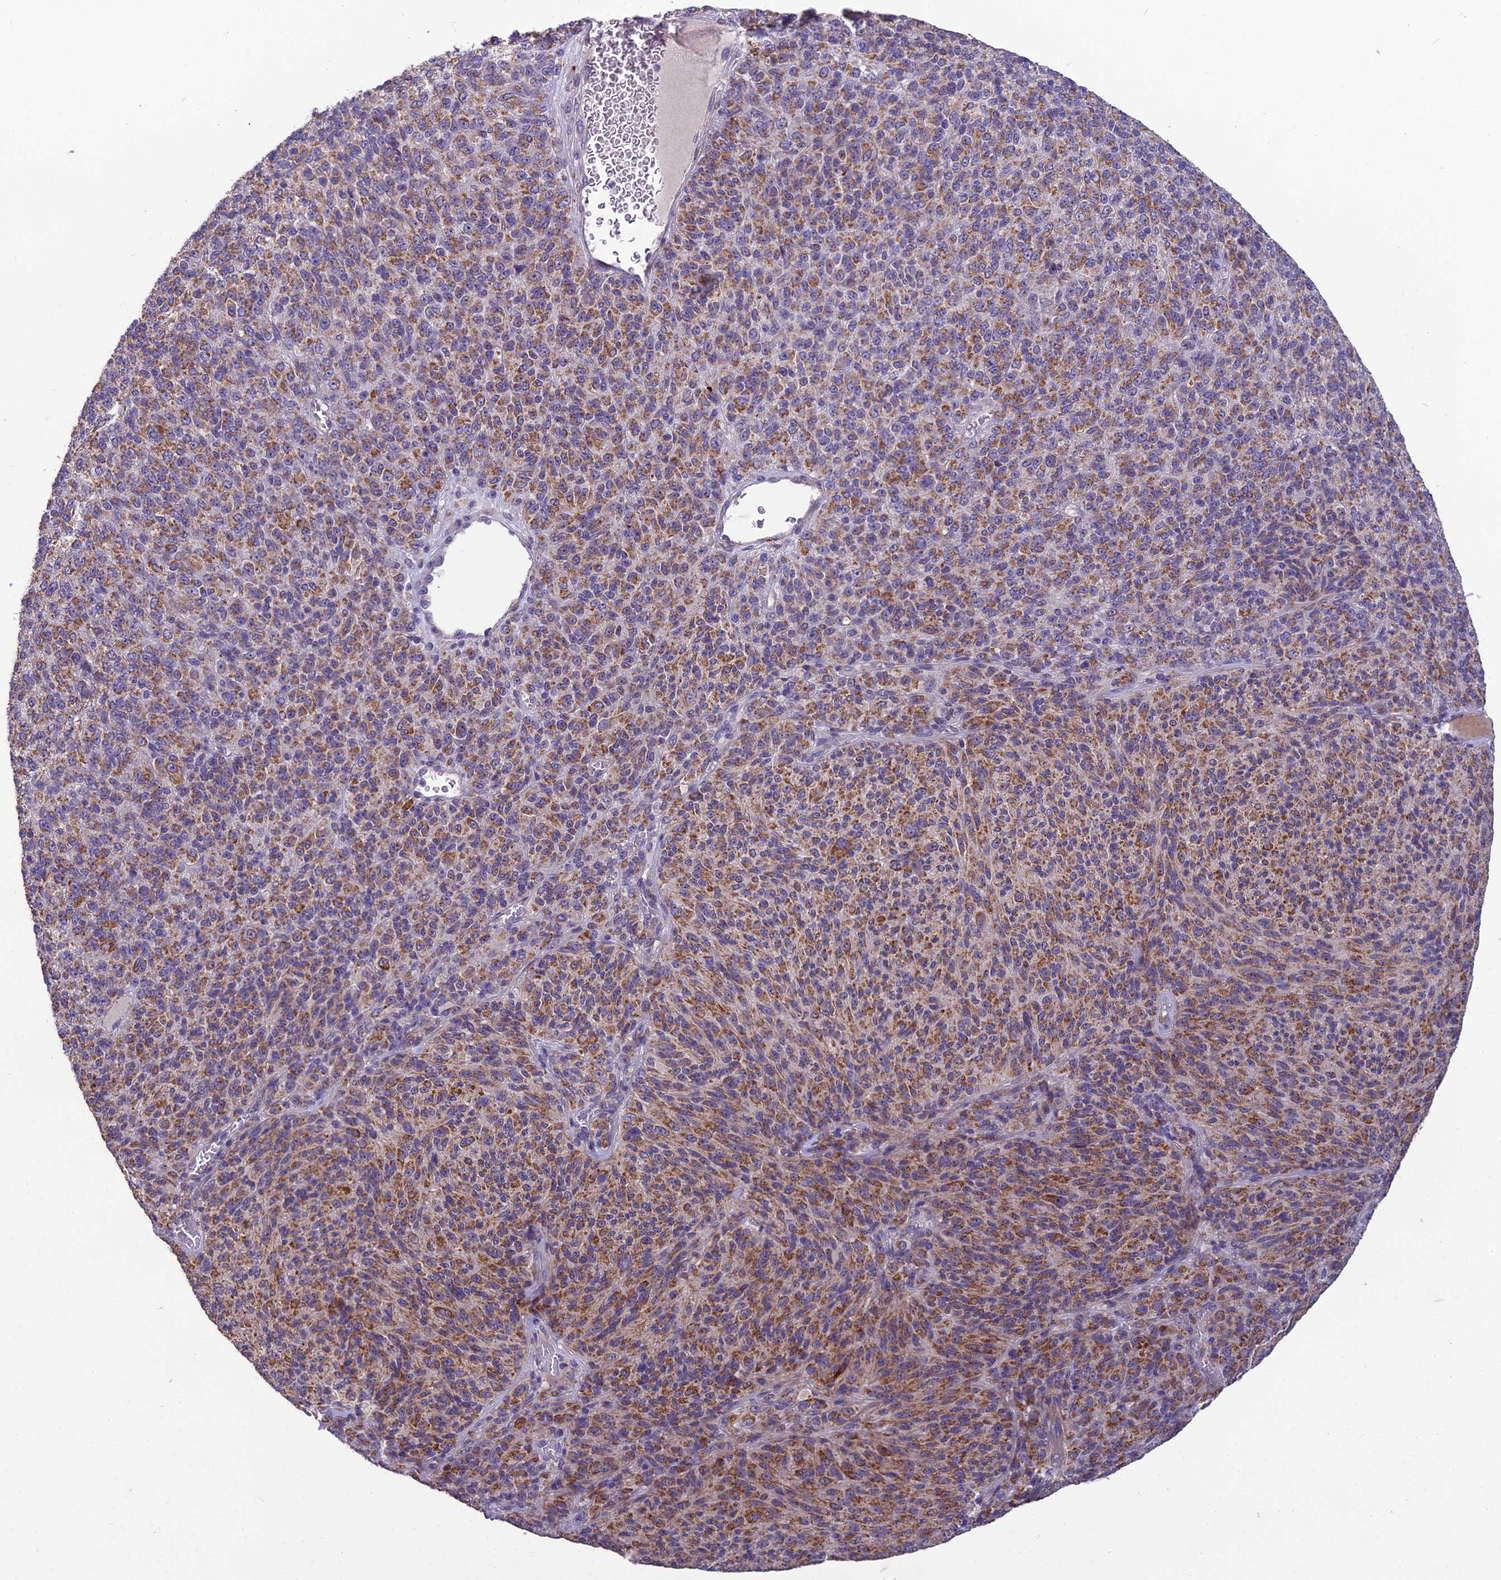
{"staining": {"intensity": "moderate", "quantity": ">75%", "location": "cytoplasmic/membranous"}, "tissue": "melanoma", "cell_type": "Tumor cells", "image_type": "cancer", "snomed": [{"axis": "morphology", "description": "Malignant melanoma, Metastatic site"}, {"axis": "topography", "description": "Brain"}], "caption": "Protein expression analysis of human malignant melanoma (metastatic site) reveals moderate cytoplasmic/membranous positivity in about >75% of tumor cells.", "gene": "DUS2", "patient": {"sex": "female", "age": 56}}